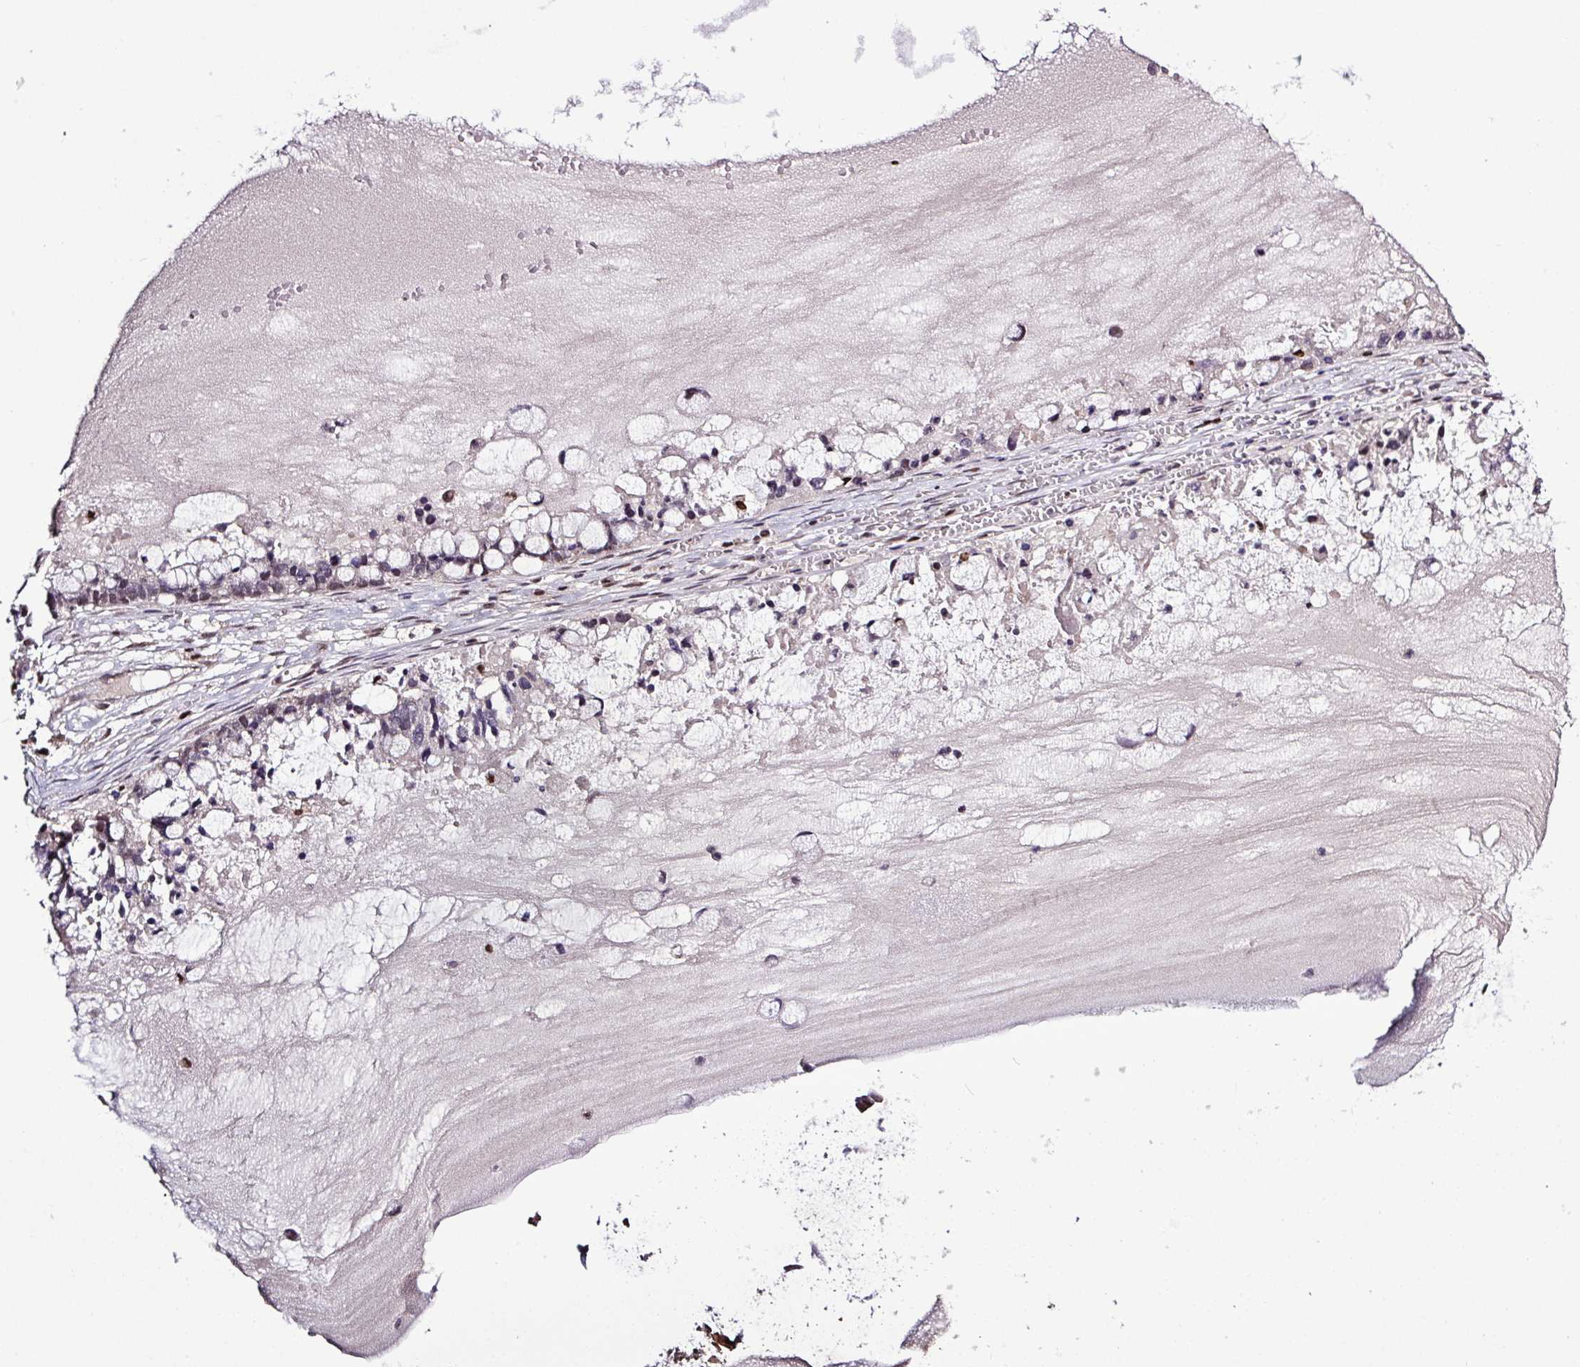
{"staining": {"intensity": "moderate", "quantity": "25%-75%", "location": "cytoplasmic/membranous,nuclear"}, "tissue": "ovarian cancer", "cell_type": "Tumor cells", "image_type": "cancer", "snomed": [{"axis": "morphology", "description": "Cystadenocarcinoma, mucinous, NOS"}, {"axis": "topography", "description": "Ovary"}], "caption": "Protein expression analysis of human ovarian cancer (mucinous cystadenocarcinoma) reveals moderate cytoplasmic/membranous and nuclear positivity in about 25%-75% of tumor cells.", "gene": "SKIC2", "patient": {"sex": "female", "age": 63}}